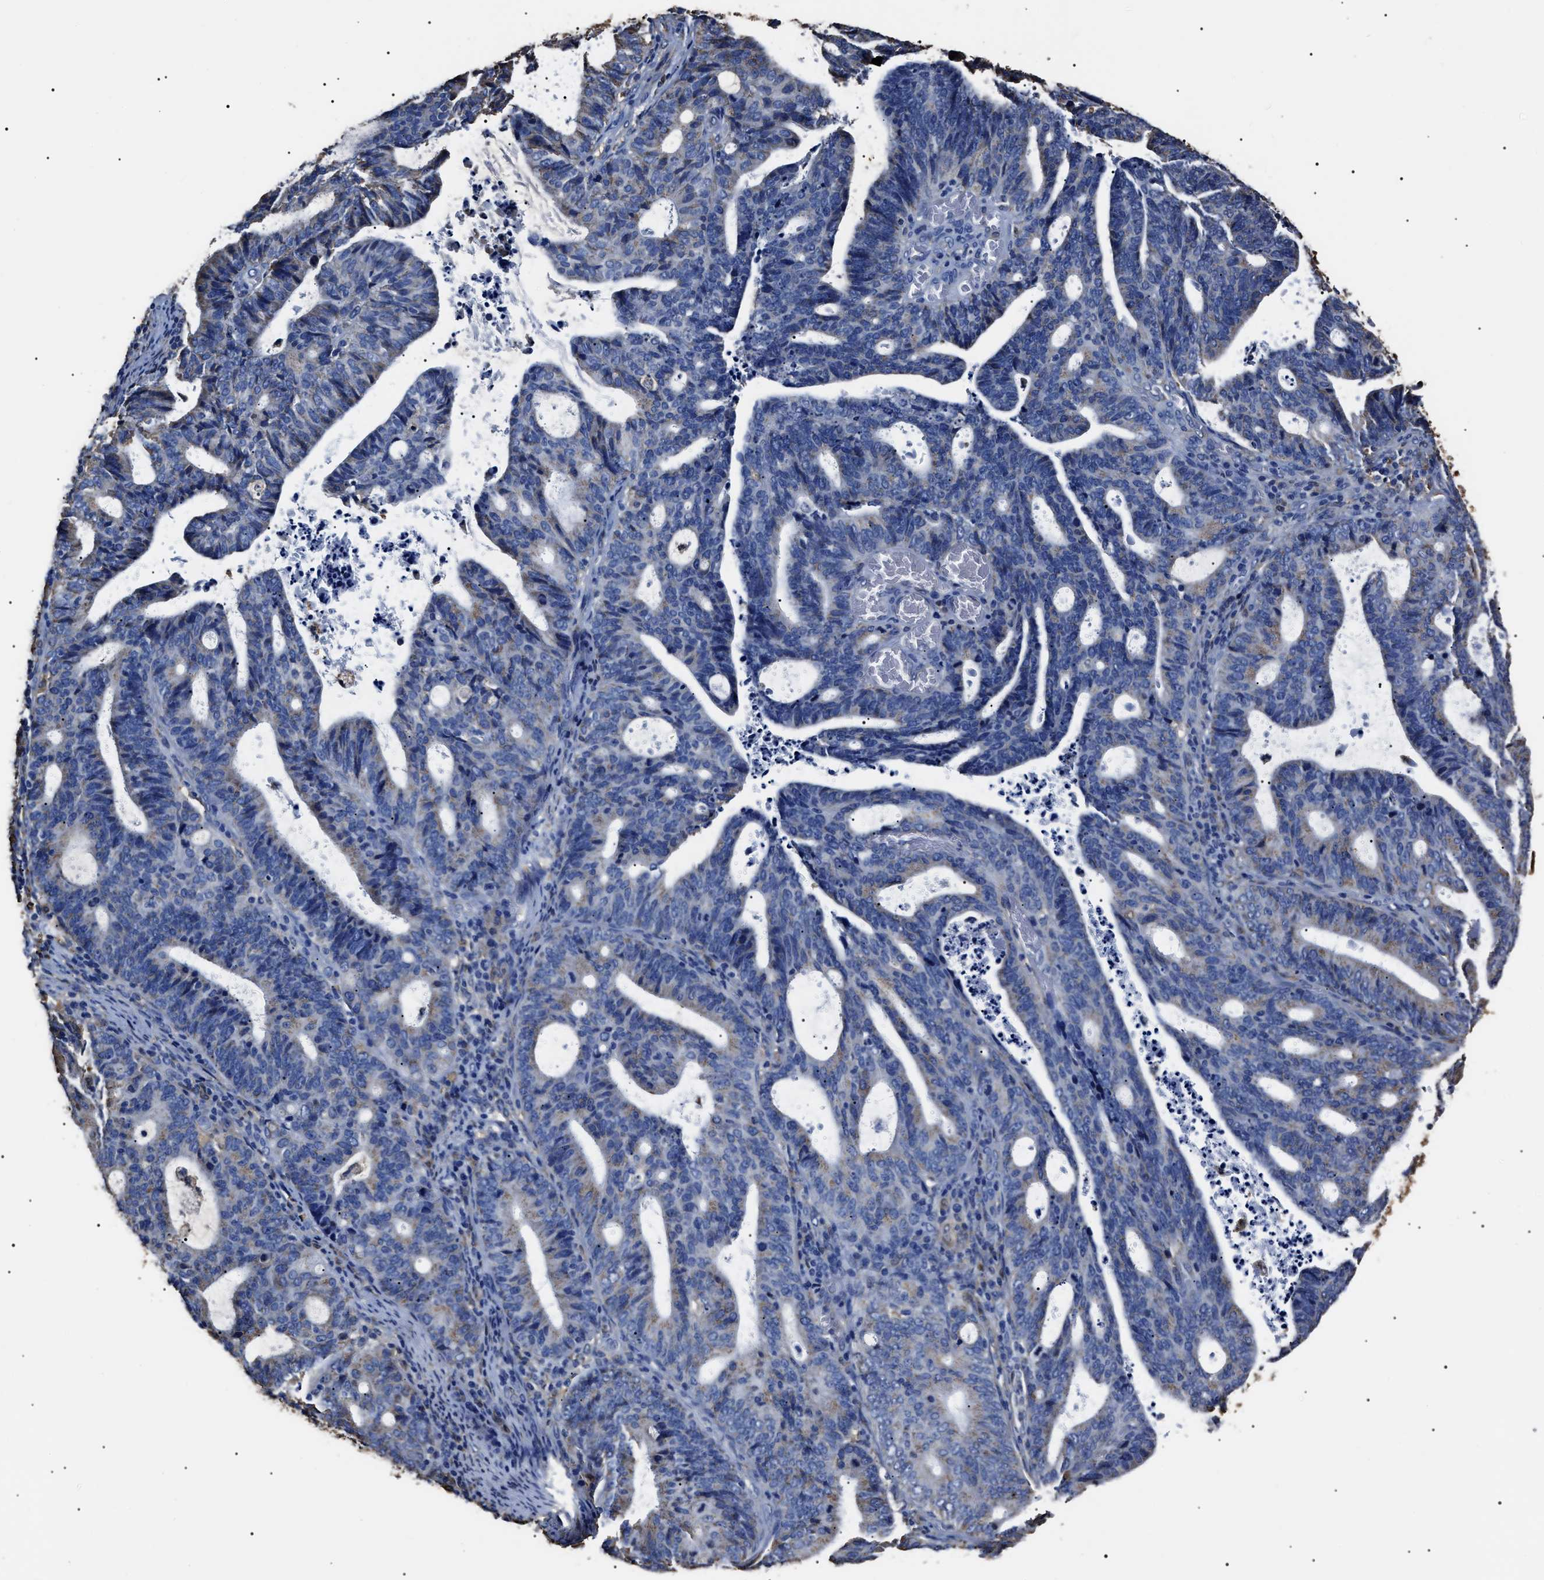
{"staining": {"intensity": "weak", "quantity": "<25%", "location": "cytoplasmic/membranous"}, "tissue": "endometrial cancer", "cell_type": "Tumor cells", "image_type": "cancer", "snomed": [{"axis": "morphology", "description": "Adenocarcinoma, NOS"}, {"axis": "topography", "description": "Uterus"}], "caption": "Endometrial cancer (adenocarcinoma) was stained to show a protein in brown. There is no significant positivity in tumor cells. (DAB immunohistochemistry (IHC), high magnification).", "gene": "ALDH1A1", "patient": {"sex": "female", "age": 83}}